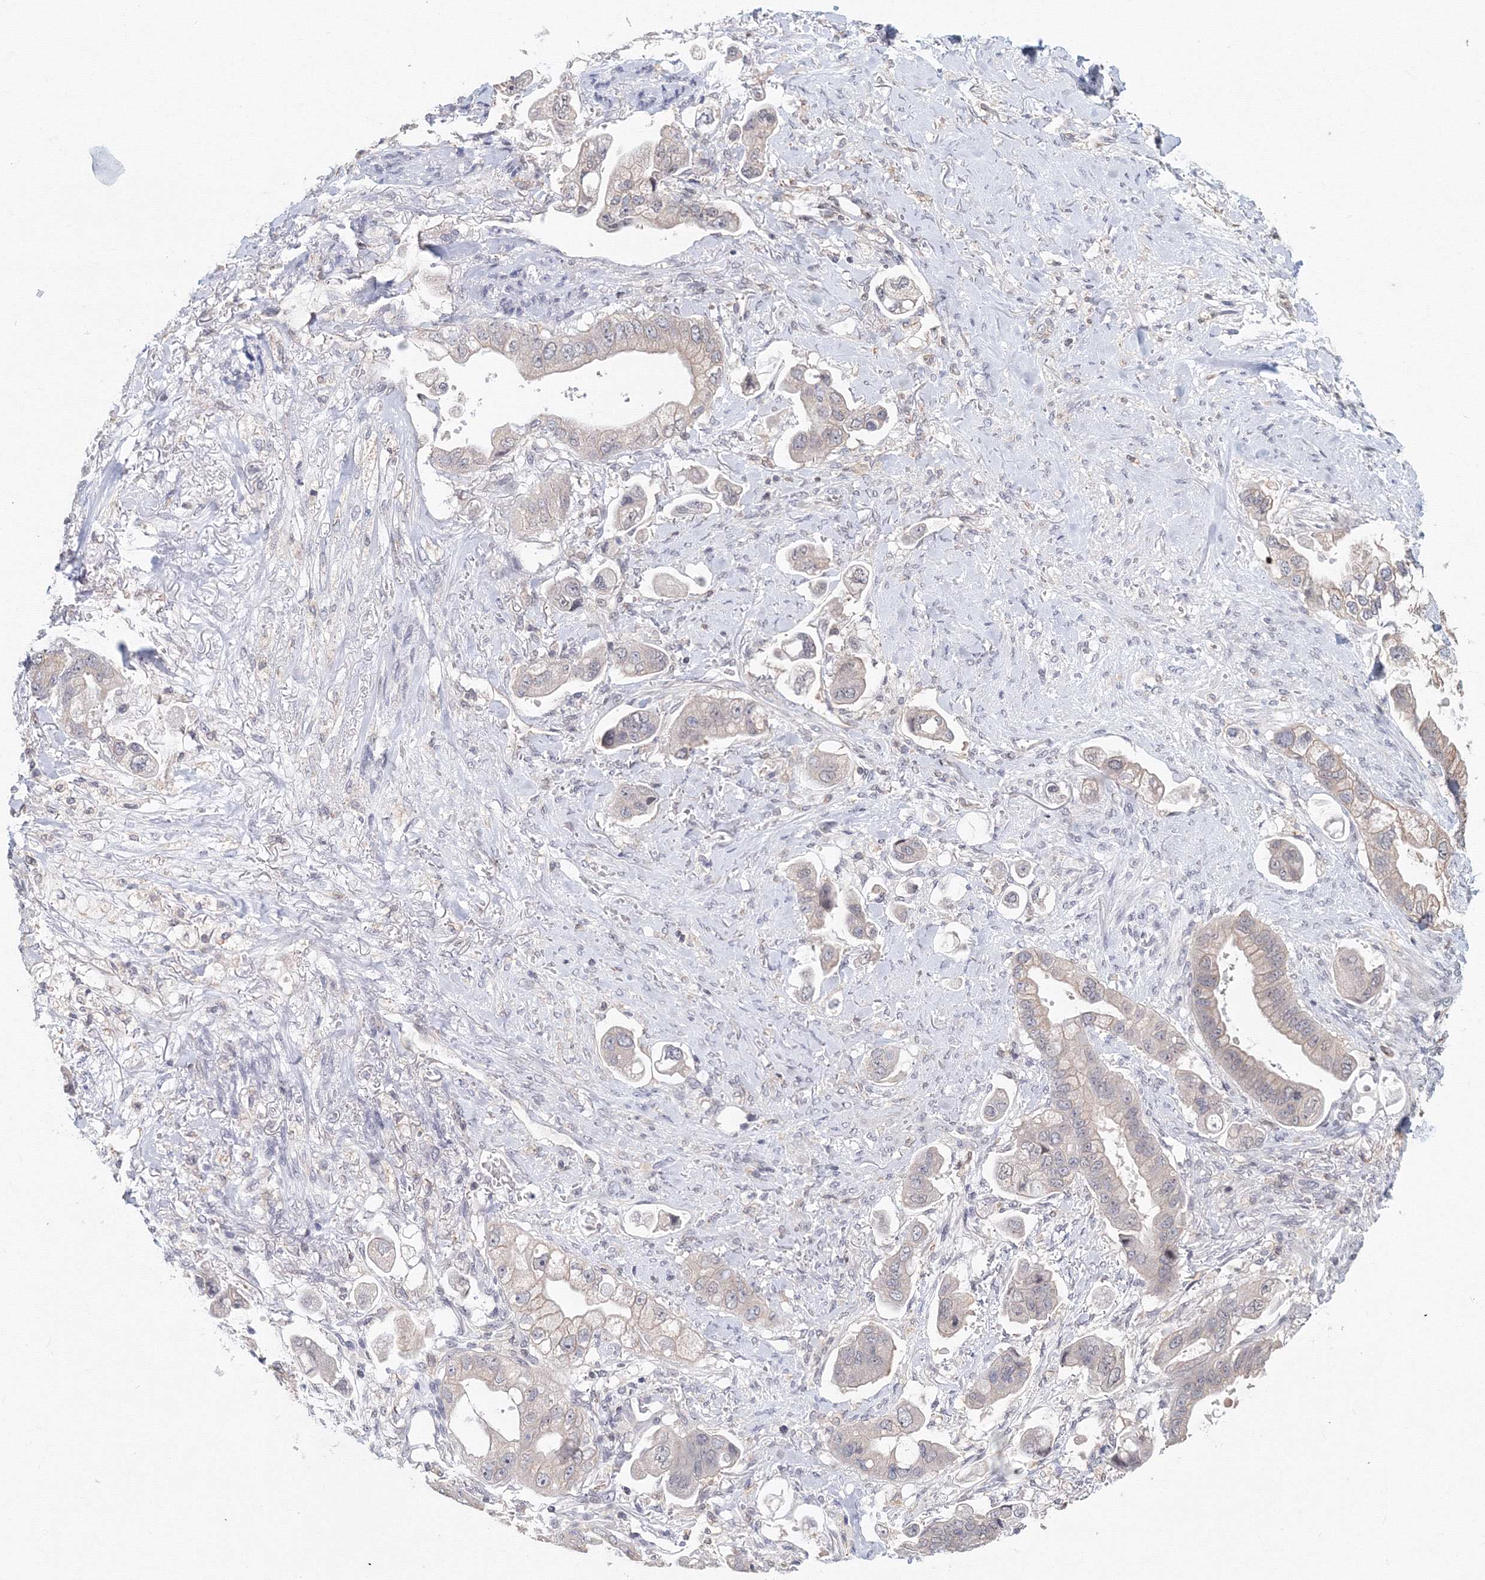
{"staining": {"intensity": "negative", "quantity": "none", "location": "none"}, "tissue": "stomach cancer", "cell_type": "Tumor cells", "image_type": "cancer", "snomed": [{"axis": "morphology", "description": "Adenocarcinoma, NOS"}, {"axis": "topography", "description": "Stomach"}], "caption": "Immunohistochemistry of human stomach cancer (adenocarcinoma) shows no expression in tumor cells.", "gene": "SLC7A7", "patient": {"sex": "male", "age": 62}}